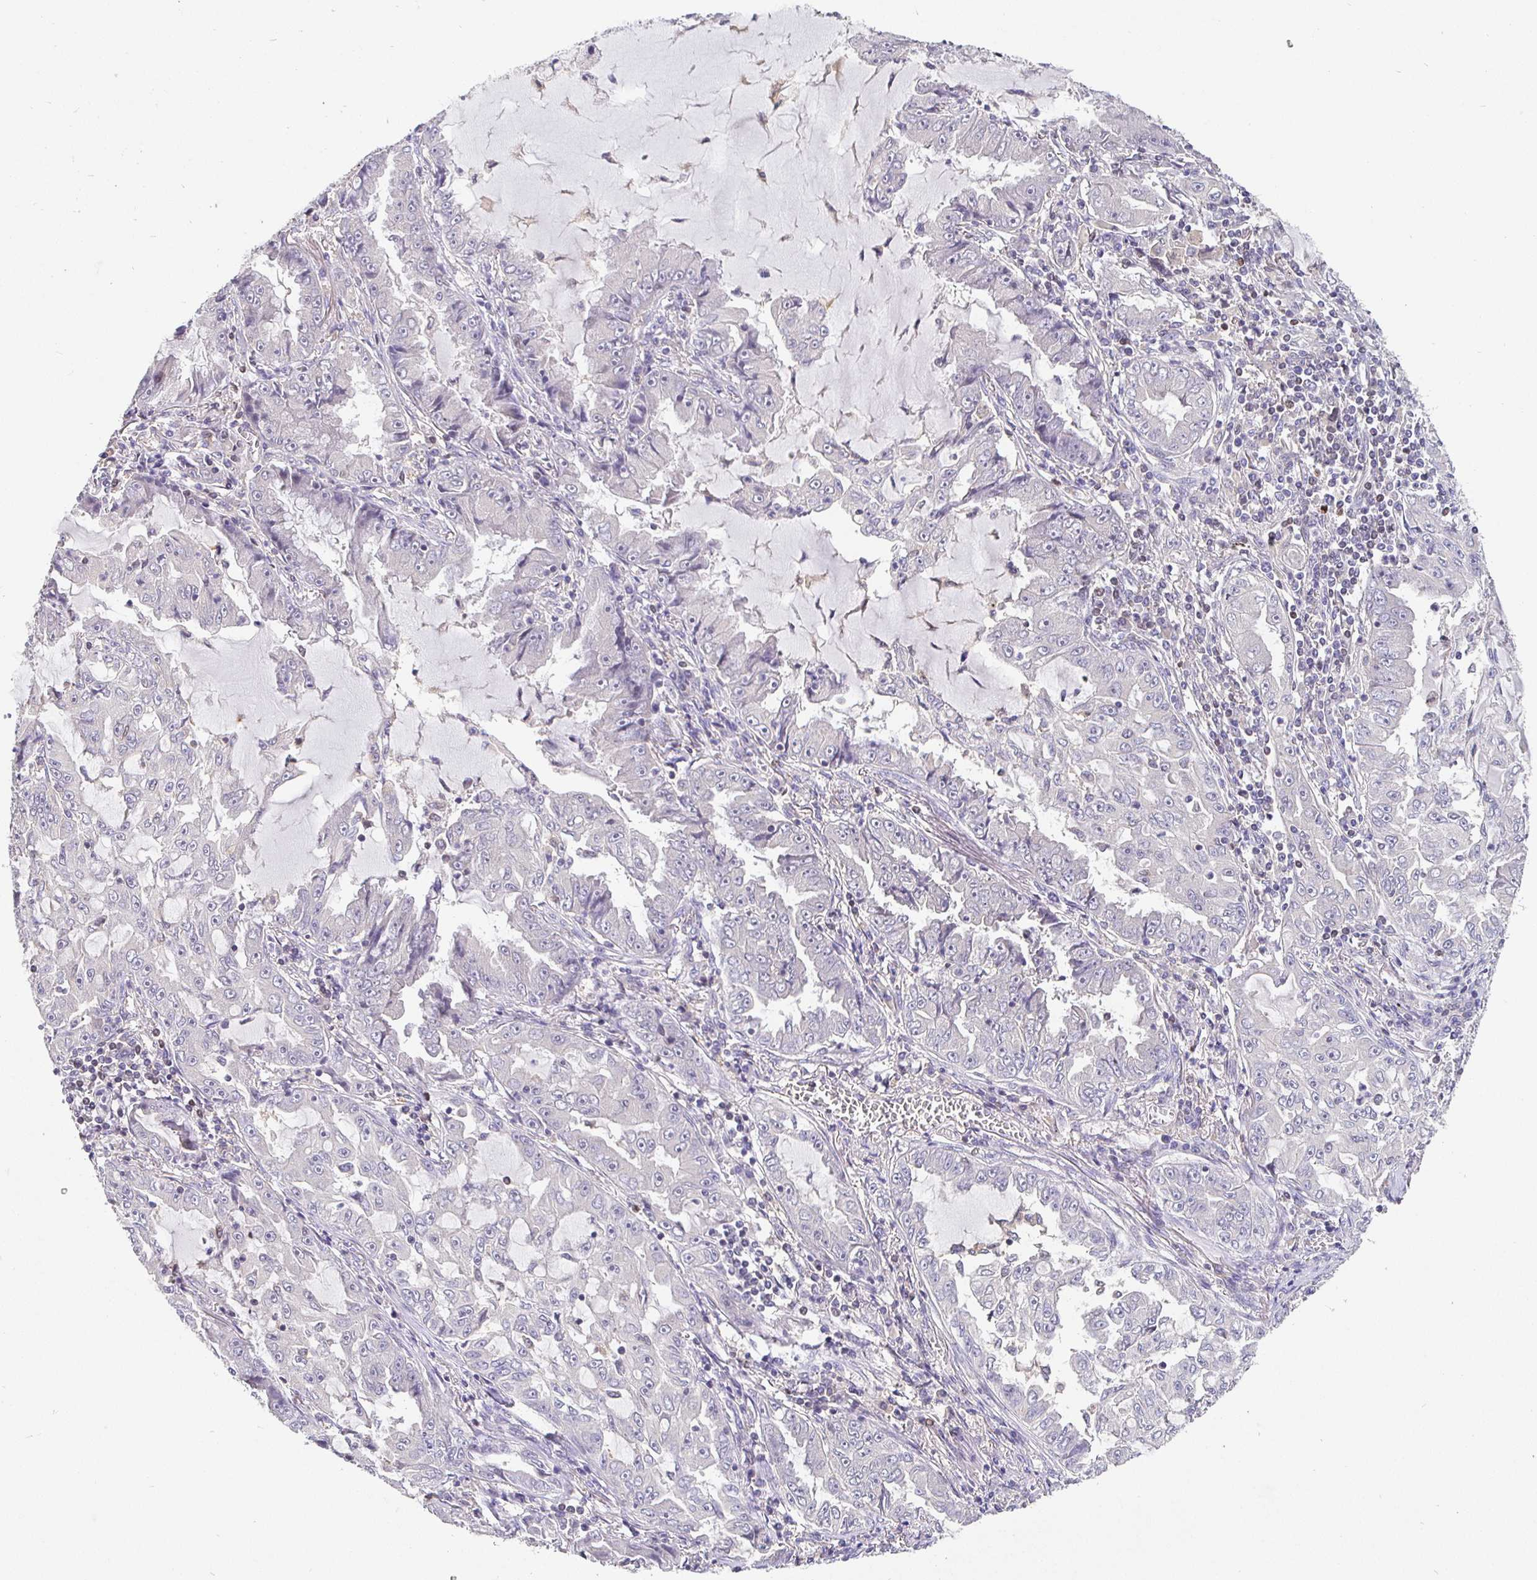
{"staining": {"intensity": "negative", "quantity": "none", "location": "none"}, "tissue": "lung cancer", "cell_type": "Tumor cells", "image_type": "cancer", "snomed": [{"axis": "morphology", "description": "Adenocarcinoma, NOS"}, {"axis": "topography", "description": "Lung"}], "caption": "A high-resolution micrograph shows immunohistochemistry staining of adenocarcinoma (lung), which demonstrates no significant positivity in tumor cells.", "gene": "SATB1", "patient": {"sex": "female", "age": 52}}